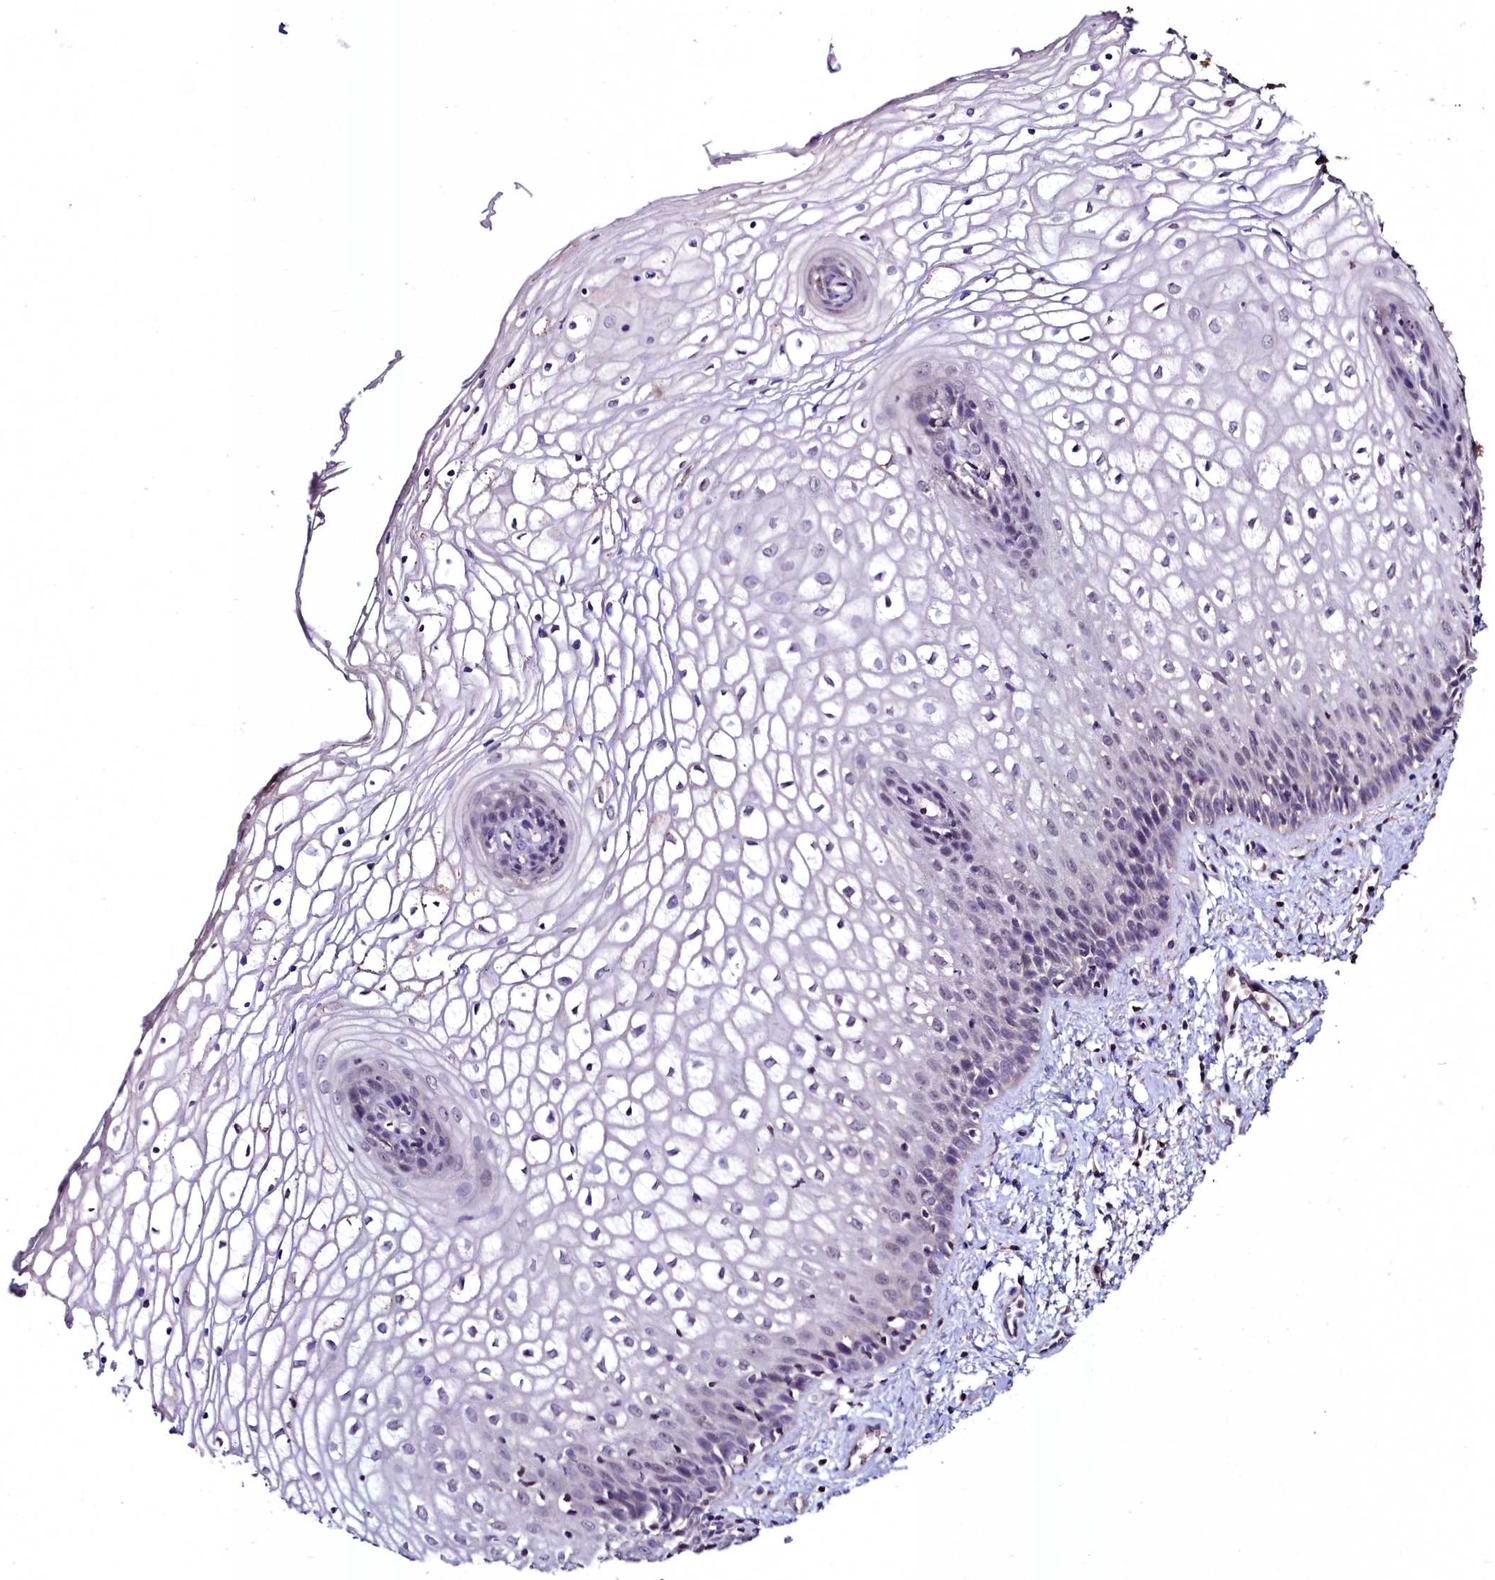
{"staining": {"intensity": "weak", "quantity": "<25%", "location": "nuclear"}, "tissue": "vagina", "cell_type": "Squamous epithelial cells", "image_type": "normal", "snomed": [{"axis": "morphology", "description": "Normal tissue, NOS"}, {"axis": "topography", "description": "Vagina"}], "caption": "An immunohistochemistry photomicrograph of unremarkable vagina is shown. There is no staining in squamous epithelial cells of vagina.", "gene": "AMBRA1", "patient": {"sex": "female", "age": 34}}